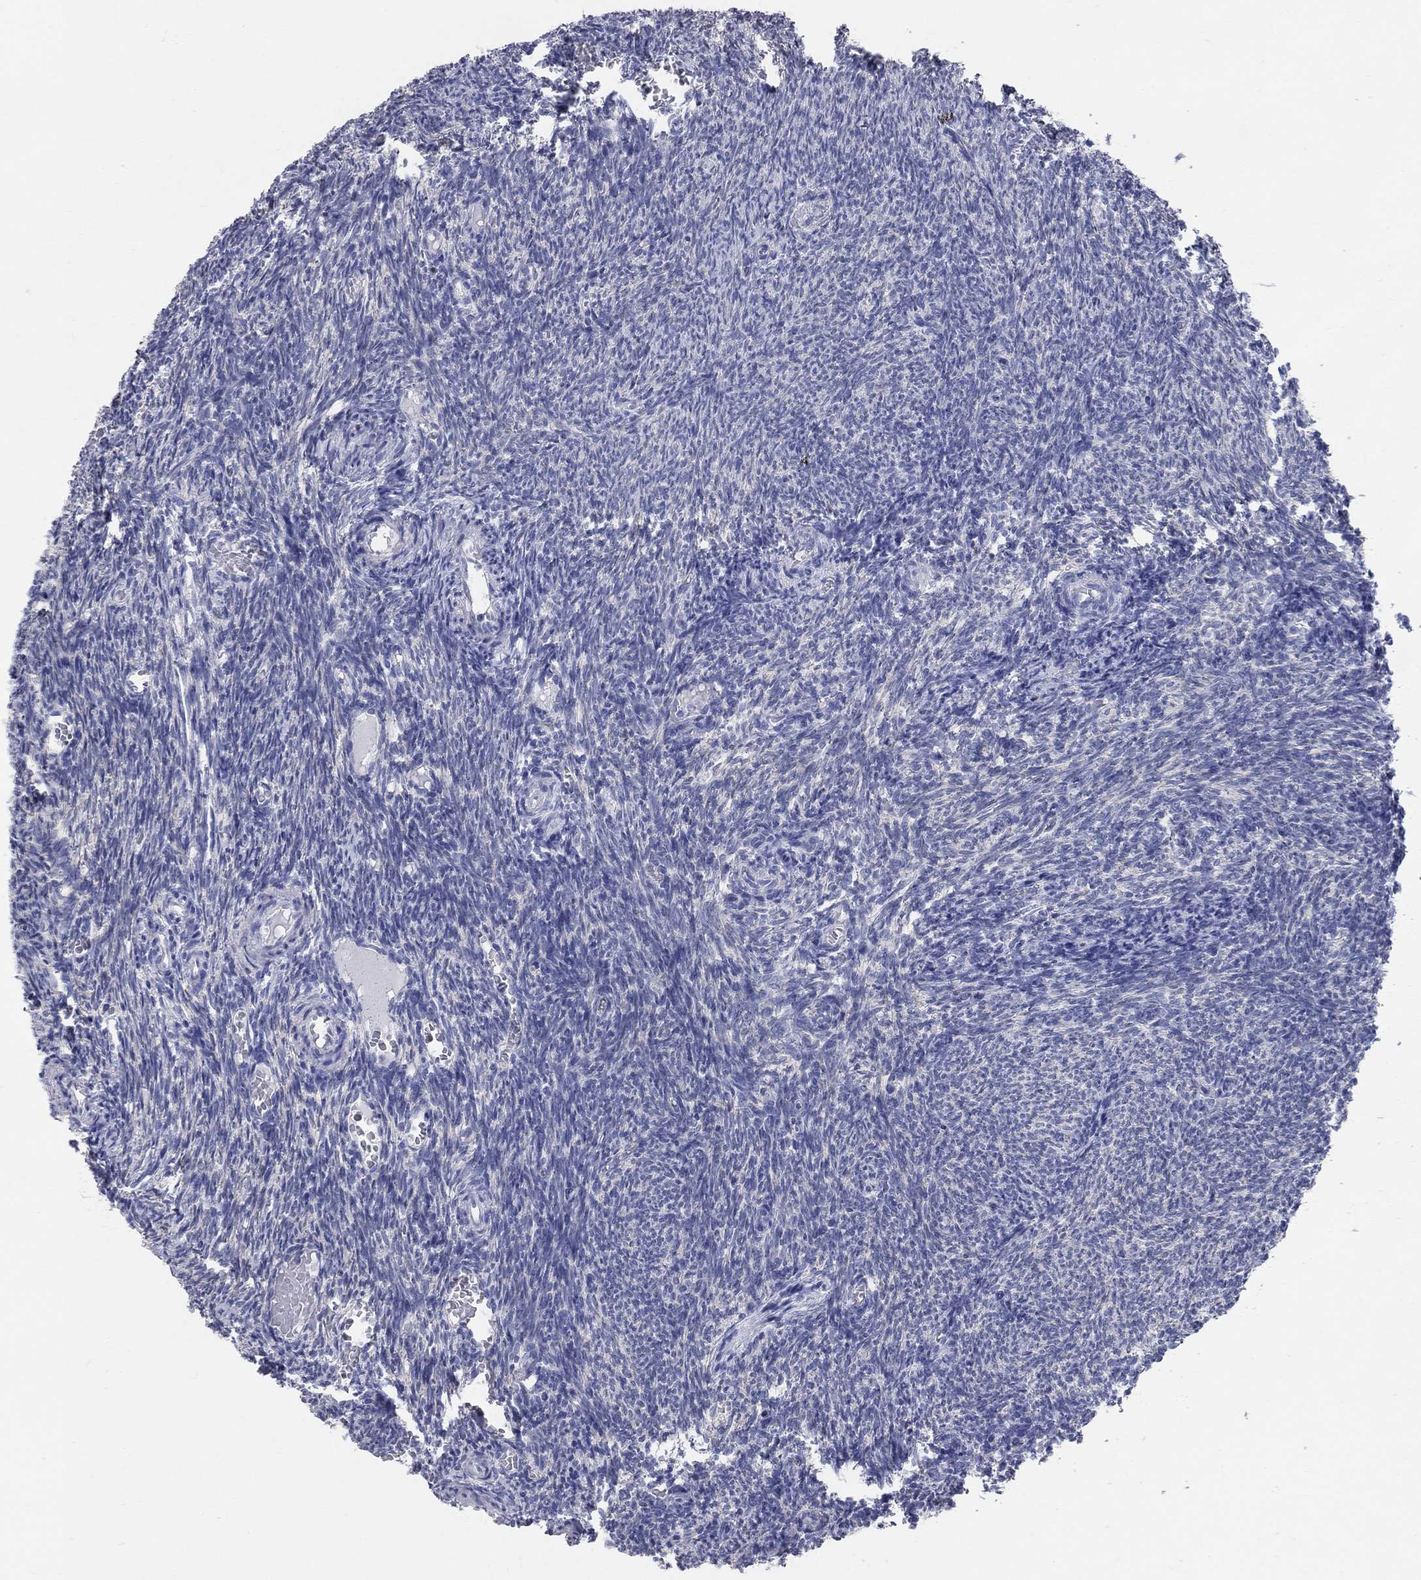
{"staining": {"intensity": "negative", "quantity": "none", "location": "none"}, "tissue": "ovary", "cell_type": "Ovarian stroma cells", "image_type": "normal", "snomed": [{"axis": "morphology", "description": "Normal tissue, NOS"}, {"axis": "topography", "description": "Ovary"}], "caption": "The photomicrograph reveals no staining of ovarian stroma cells in unremarkable ovary. (DAB (3,3'-diaminobenzidine) immunohistochemistry with hematoxylin counter stain).", "gene": "AOX1", "patient": {"sex": "female", "age": 39}}